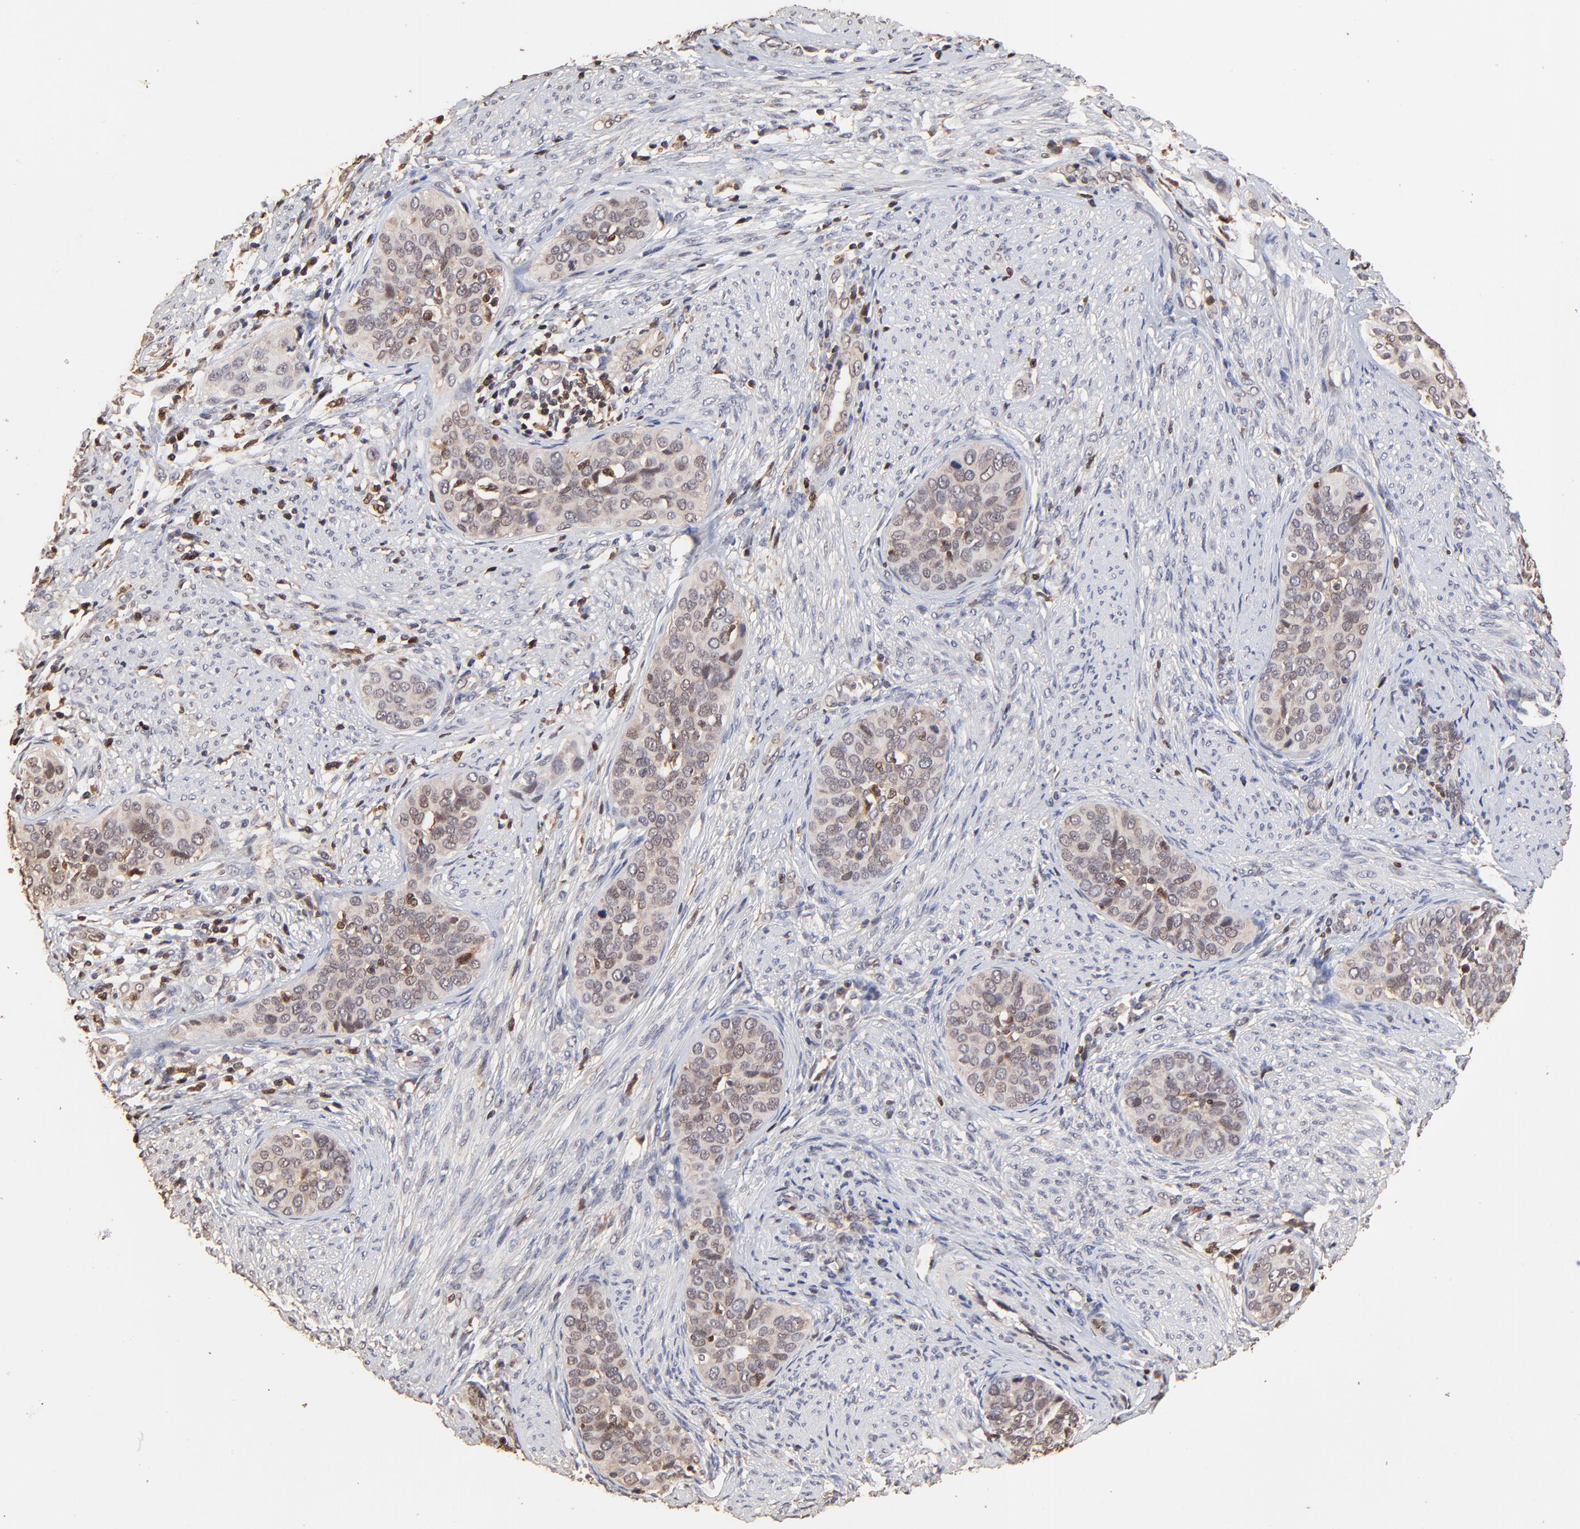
{"staining": {"intensity": "weak", "quantity": "25%-75%", "location": "cytoplasmic/membranous,nuclear"}, "tissue": "cervical cancer", "cell_type": "Tumor cells", "image_type": "cancer", "snomed": [{"axis": "morphology", "description": "Squamous cell carcinoma, NOS"}, {"axis": "topography", "description": "Cervix"}], "caption": "Immunohistochemical staining of human cervical cancer exhibits low levels of weak cytoplasmic/membranous and nuclear protein staining in about 25%-75% of tumor cells.", "gene": "CASP1", "patient": {"sex": "female", "age": 31}}